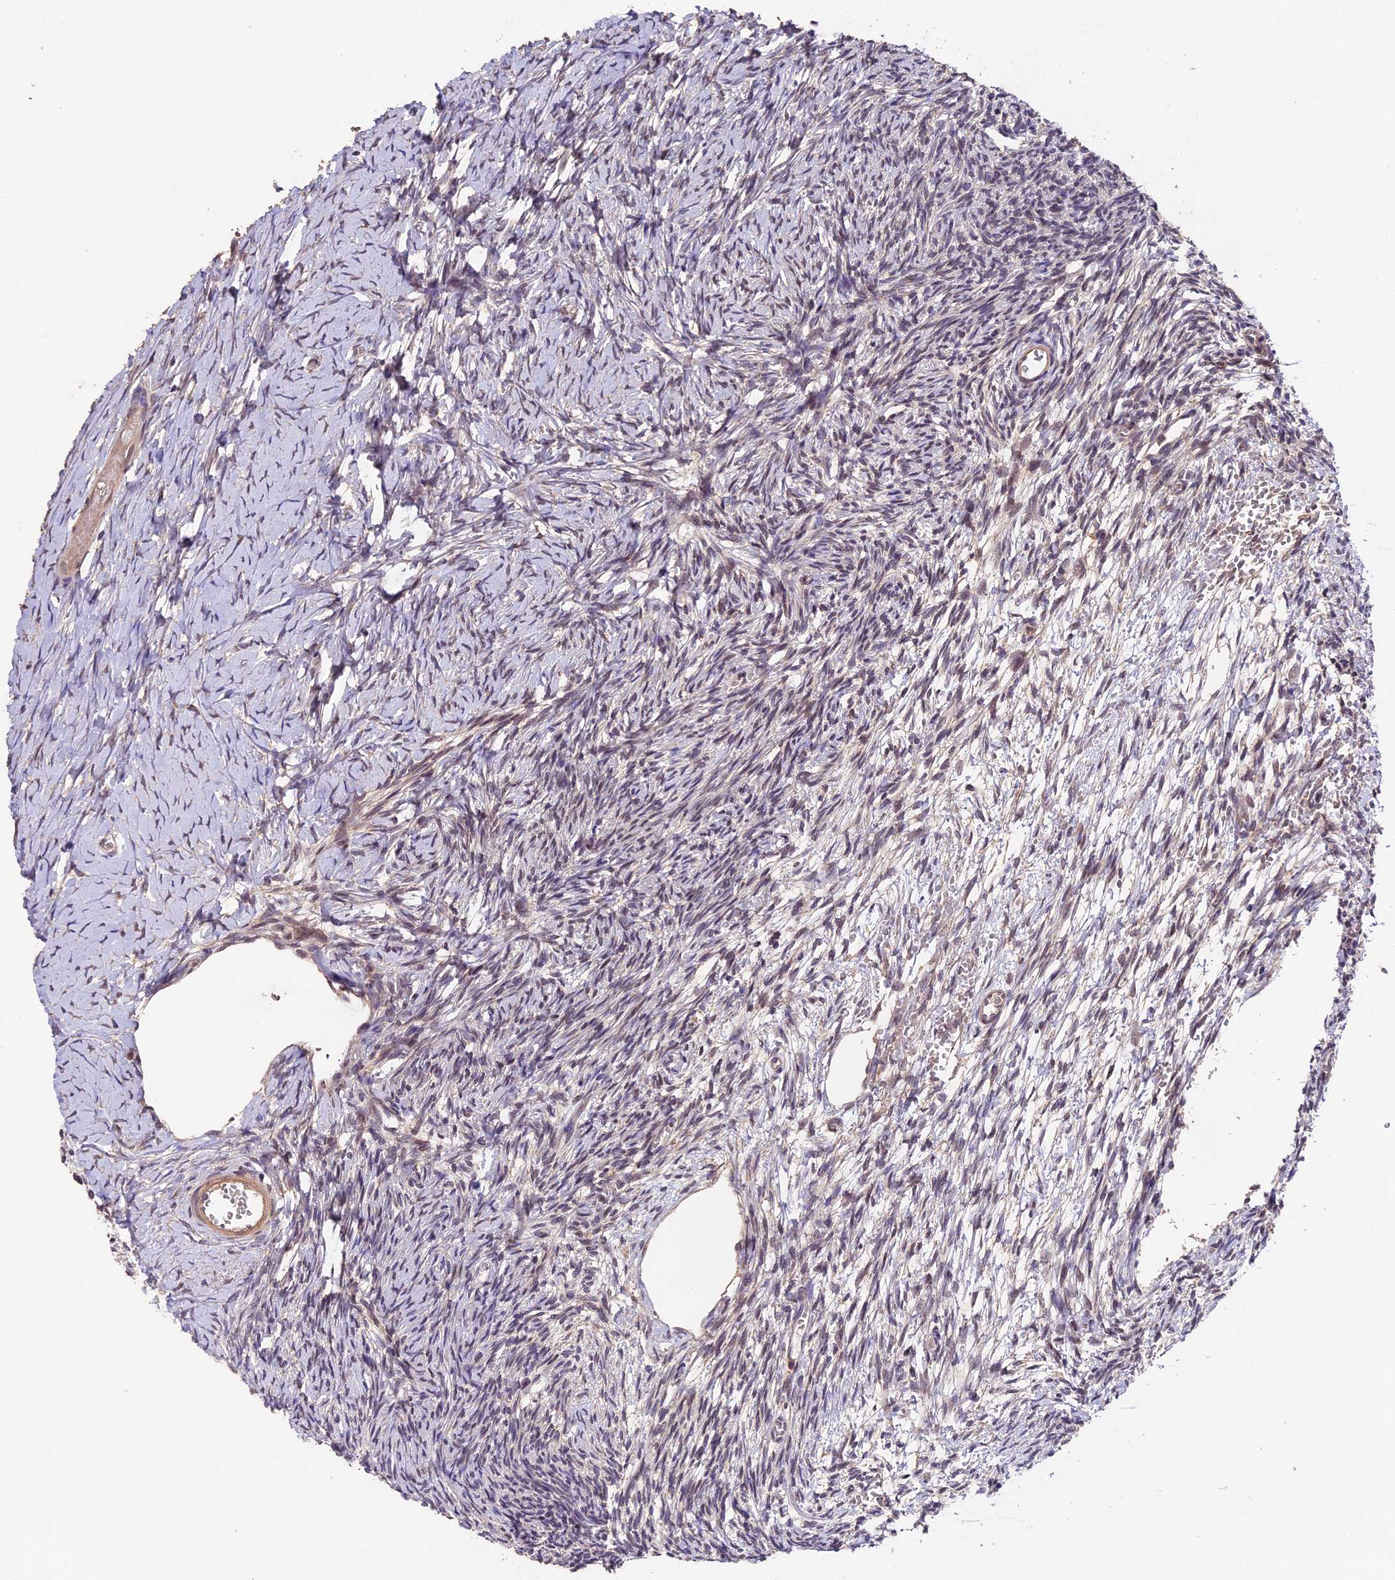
{"staining": {"intensity": "negative", "quantity": "none", "location": "none"}, "tissue": "ovary", "cell_type": "Ovarian stroma cells", "image_type": "normal", "snomed": [{"axis": "morphology", "description": "Normal tissue, NOS"}, {"axis": "topography", "description": "Ovary"}], "caption": "Immunohistochemical staining of unremarkable ovary displays no significant expression in ovarian stroma cells. The staining was performed using DAB (3,3'-diaminobenzidine) to visualize the protein expression in brown, while the nuclei were stained in blue with hematoxylin (Magnification: 20x).", "gene": "GNB5", "patient": {"sex": "female", "age": 39}}